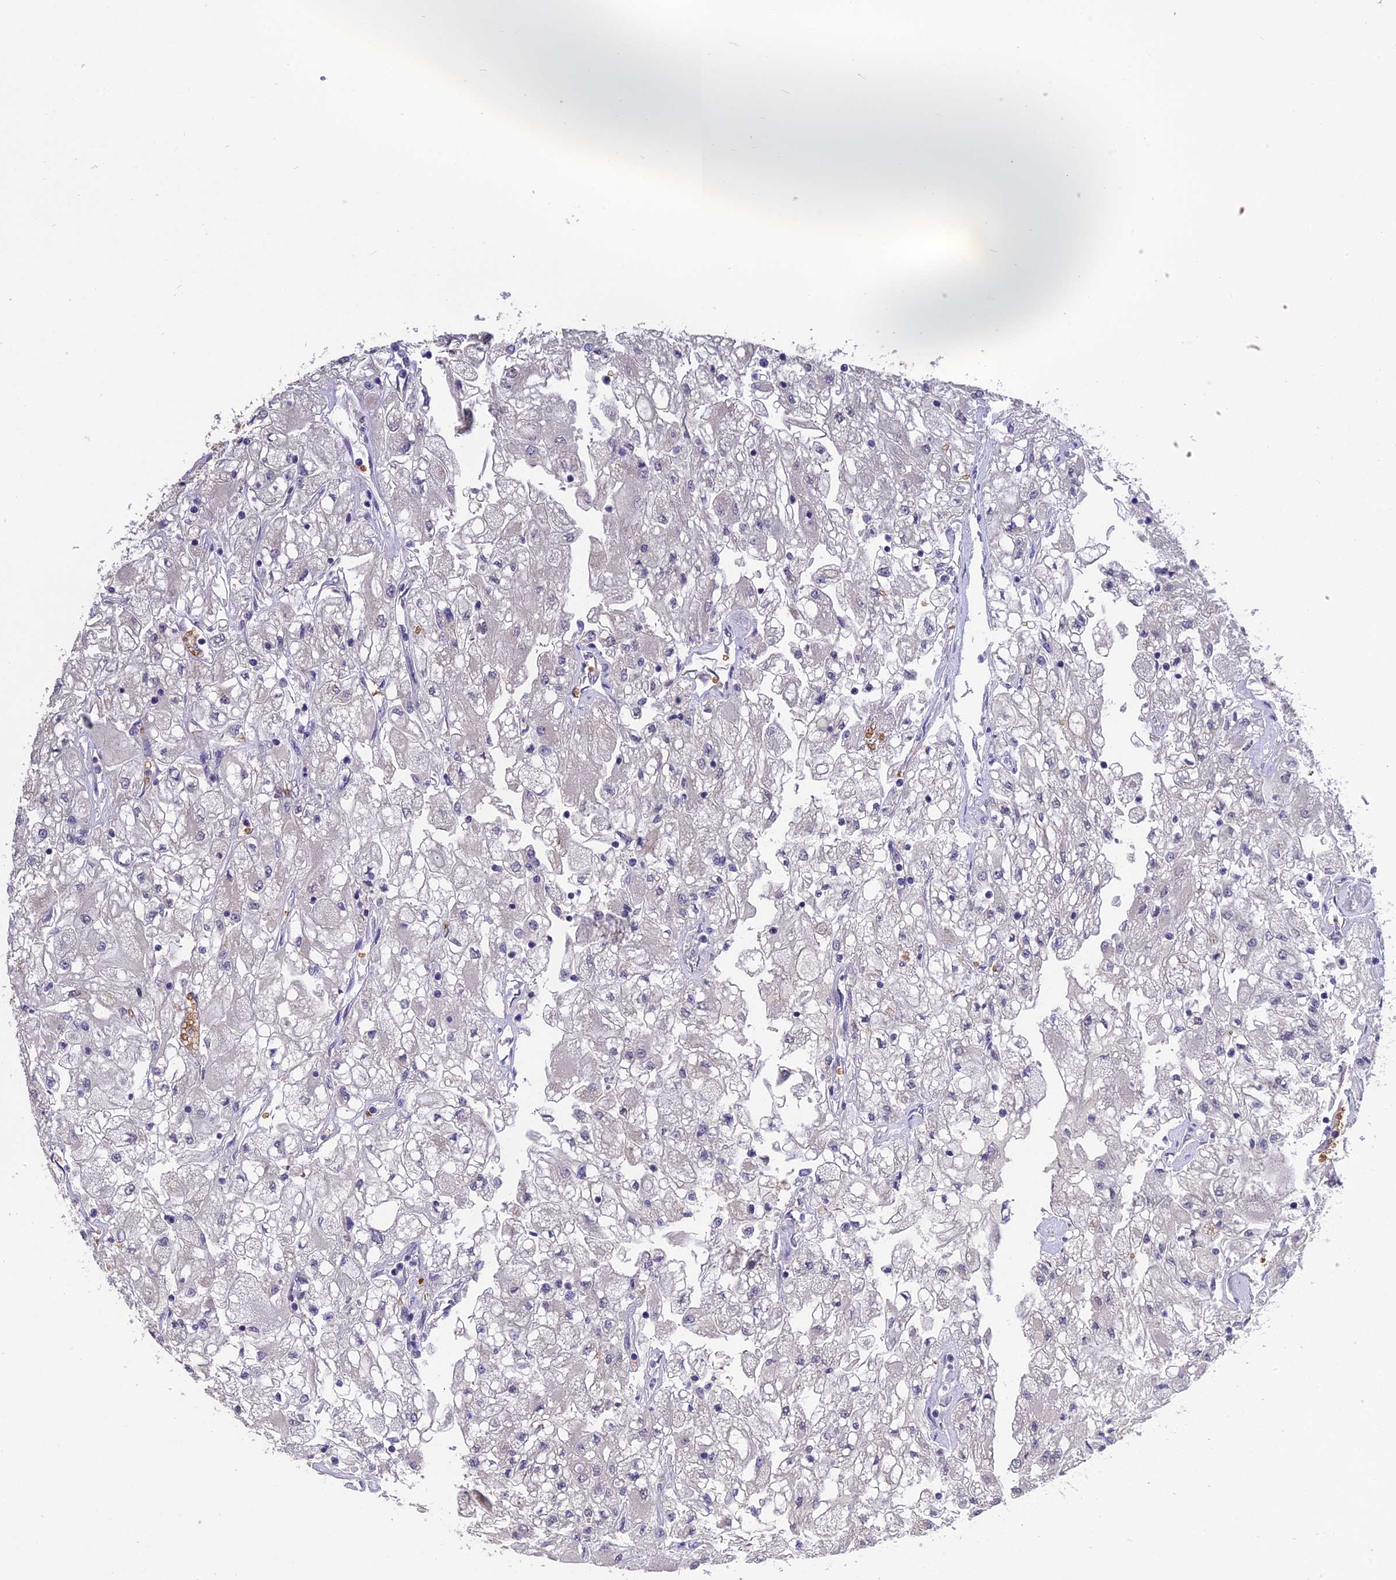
{"staining": {"intensity": "negative", "quantity": "none", "location": "none"}, "tissue": "renal cancer", "cell_type": "Tumor cells", "image_type": "cancer", "snomed": [{"axis": "morphology", "description": "Adenocarcinoma, NOS"}, {"axis": "topography", "description": "Kidney"}], "caption": "An image of human adenocarcinoma (renal) is negative for staining in tumor cells.", "gene": "KNOP1", "patient": {"sex": "male", "age": 80}}